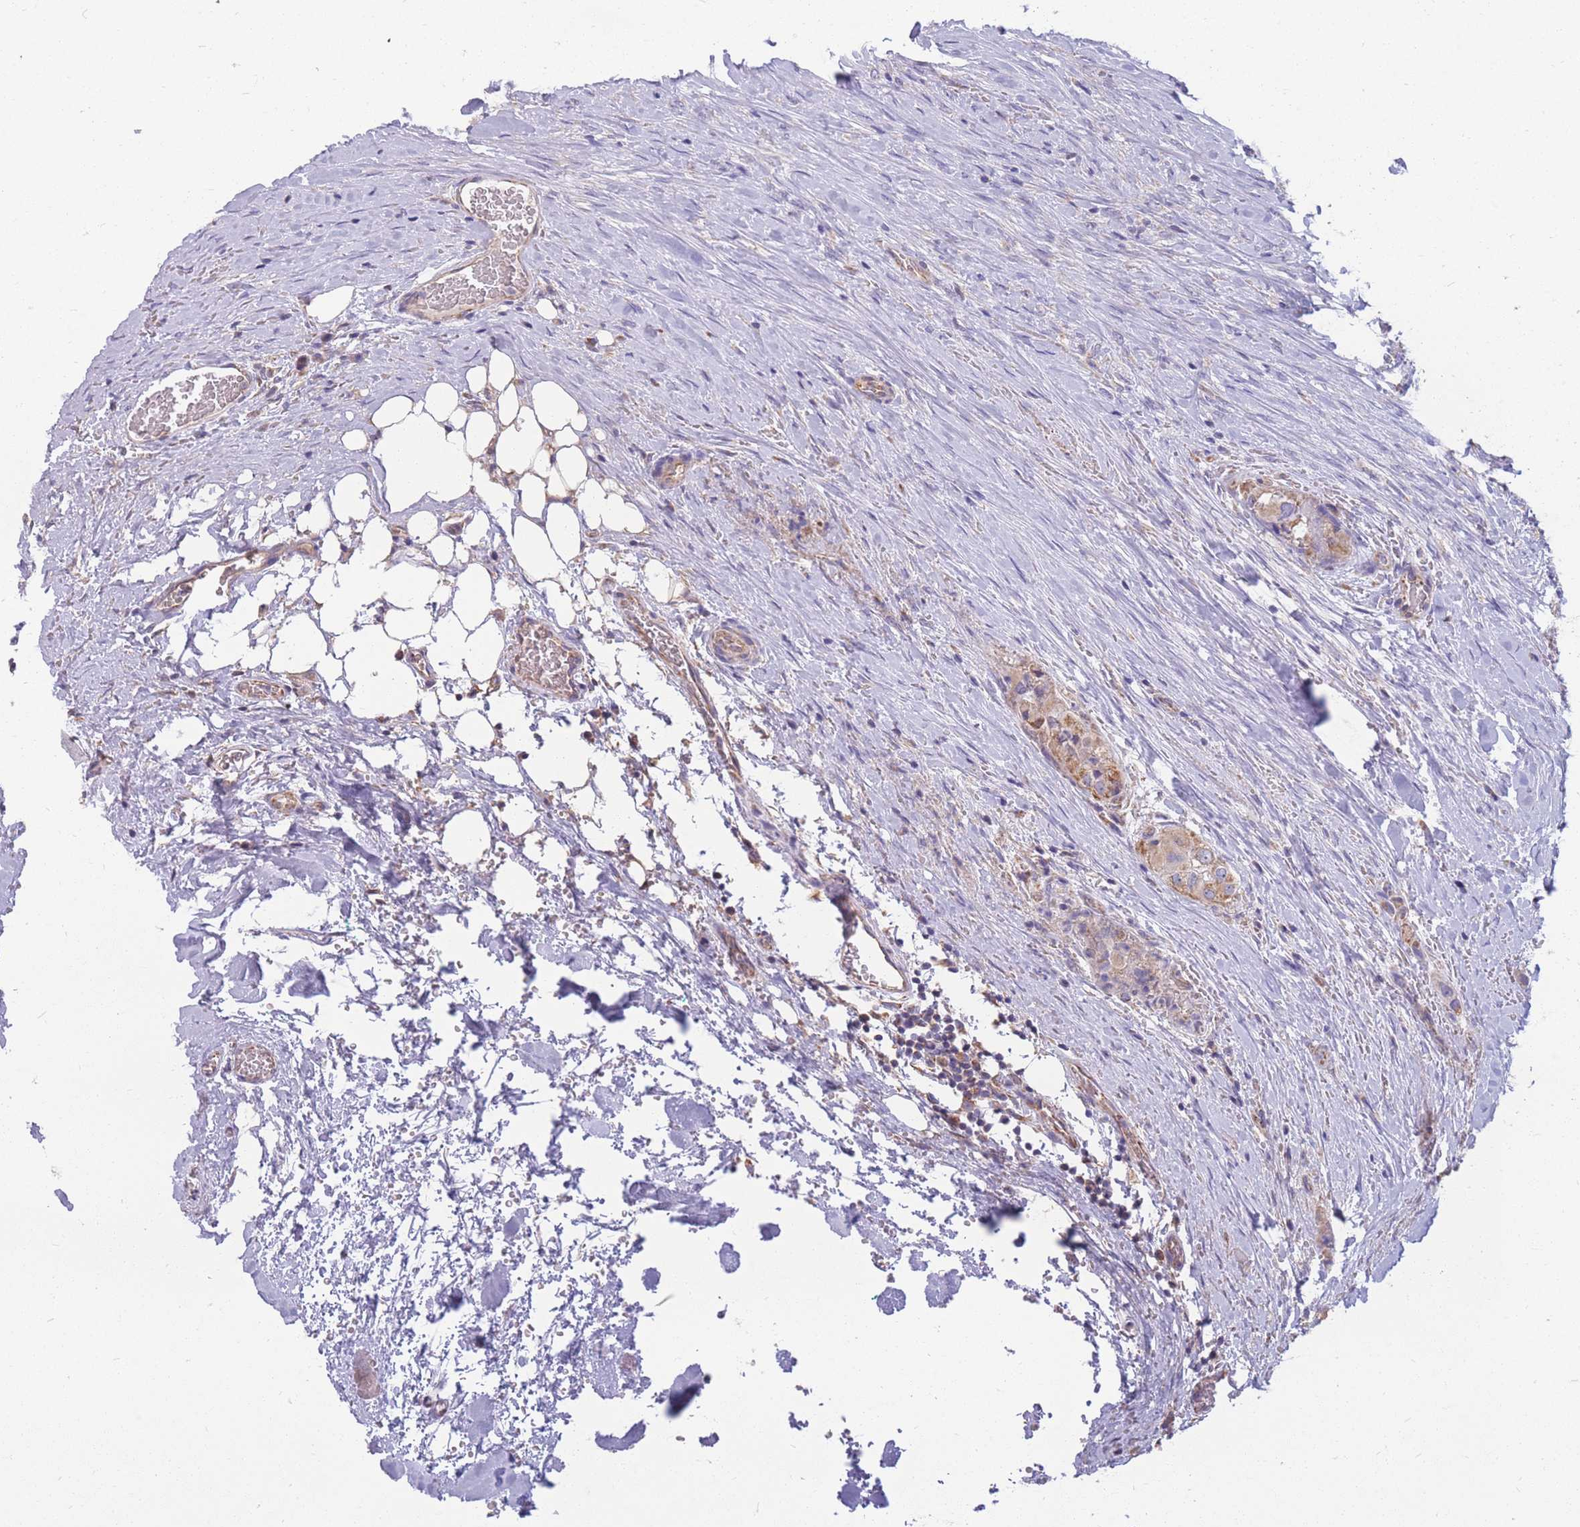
{"staining": {"intensity": "moderate", "quantity": "<25%", "location": "cytoplasmic/membranous"}, "tissue": "thyroid cancer", "cell_type": "Tumor cells", "image_type": "cancer", "snomed": [{"axis": "morphology", "description": "Papillary adenocarcinoma, NOS"}, {"axis": "topography", "description": "Thyroid gland"}], "caption": "High-power microscopy captured an immunohistochemistry (IHC) image of thyroid cancer (papillary adenocarcinoma), revealing moderate cytoplasmic/membranous staining in about <25% of tumor cells.", "gene": "MRPS9", "patient": {"sex": "female", "age": 59}}